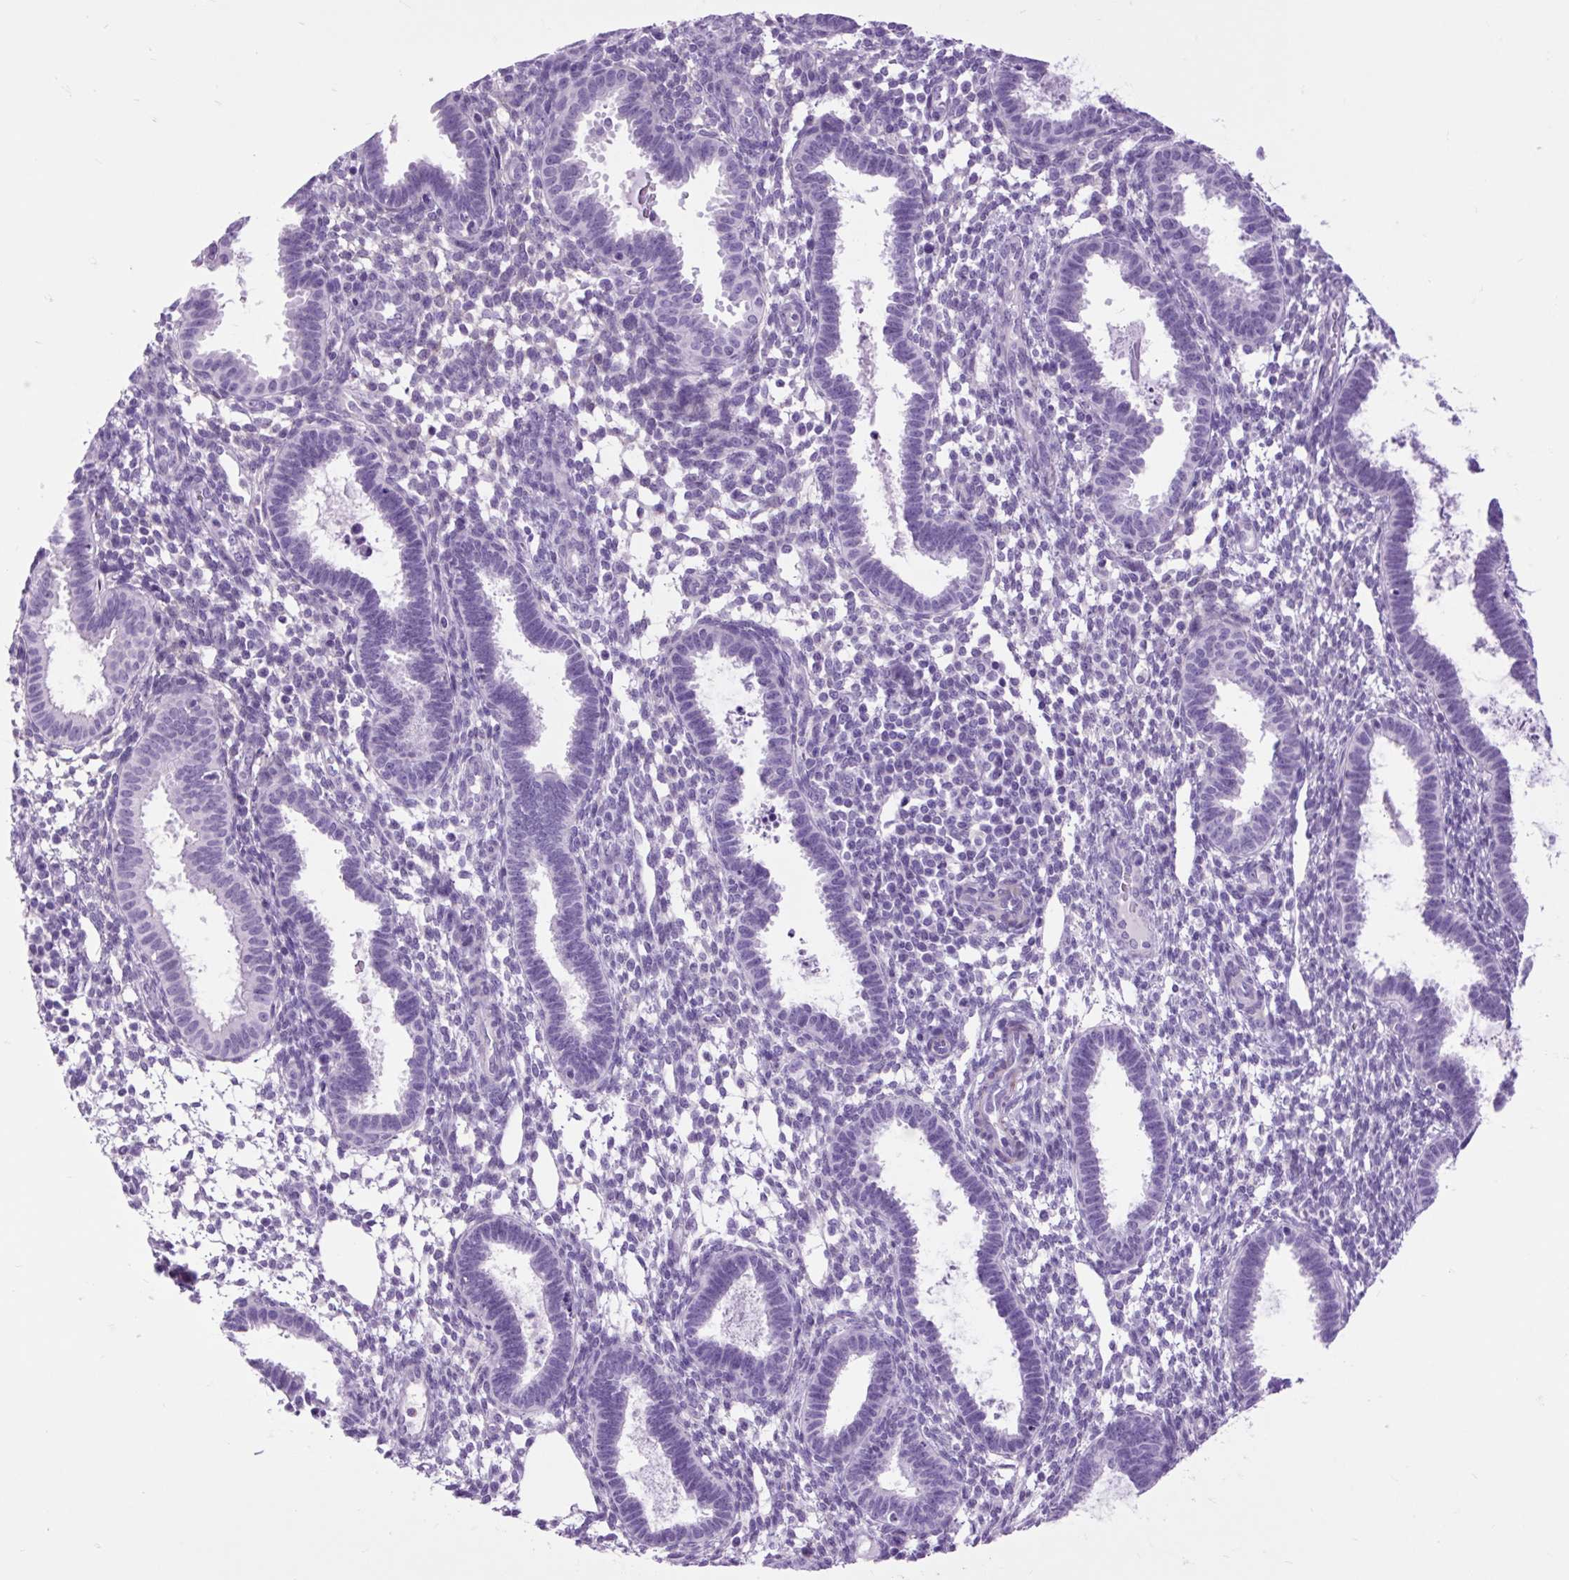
{"staining": {"intensity": "negative", "quantity": "none", "location": "none"}, "tissue": "endometrial cancer", "cell_type": "Tumor cells", "image_type": "cancer", "snomed": [{"axis": "morphology", "description": "Adenocarcinoma, NOS"}, {"axis": "topography", "description": "Uterus"}], "caption": "Tumor cells are negative for brown protein staining in endometrial adenocarcinoma. Brightfield microscopy of immunohistochemistry (IHC) stained with DAB (3,3'-diaminobenzidine) (brown) and hematoxylin (blue), captured at high magnification.", "gene": "DPP6", "patient": {"sex": "female", "age": 44}}